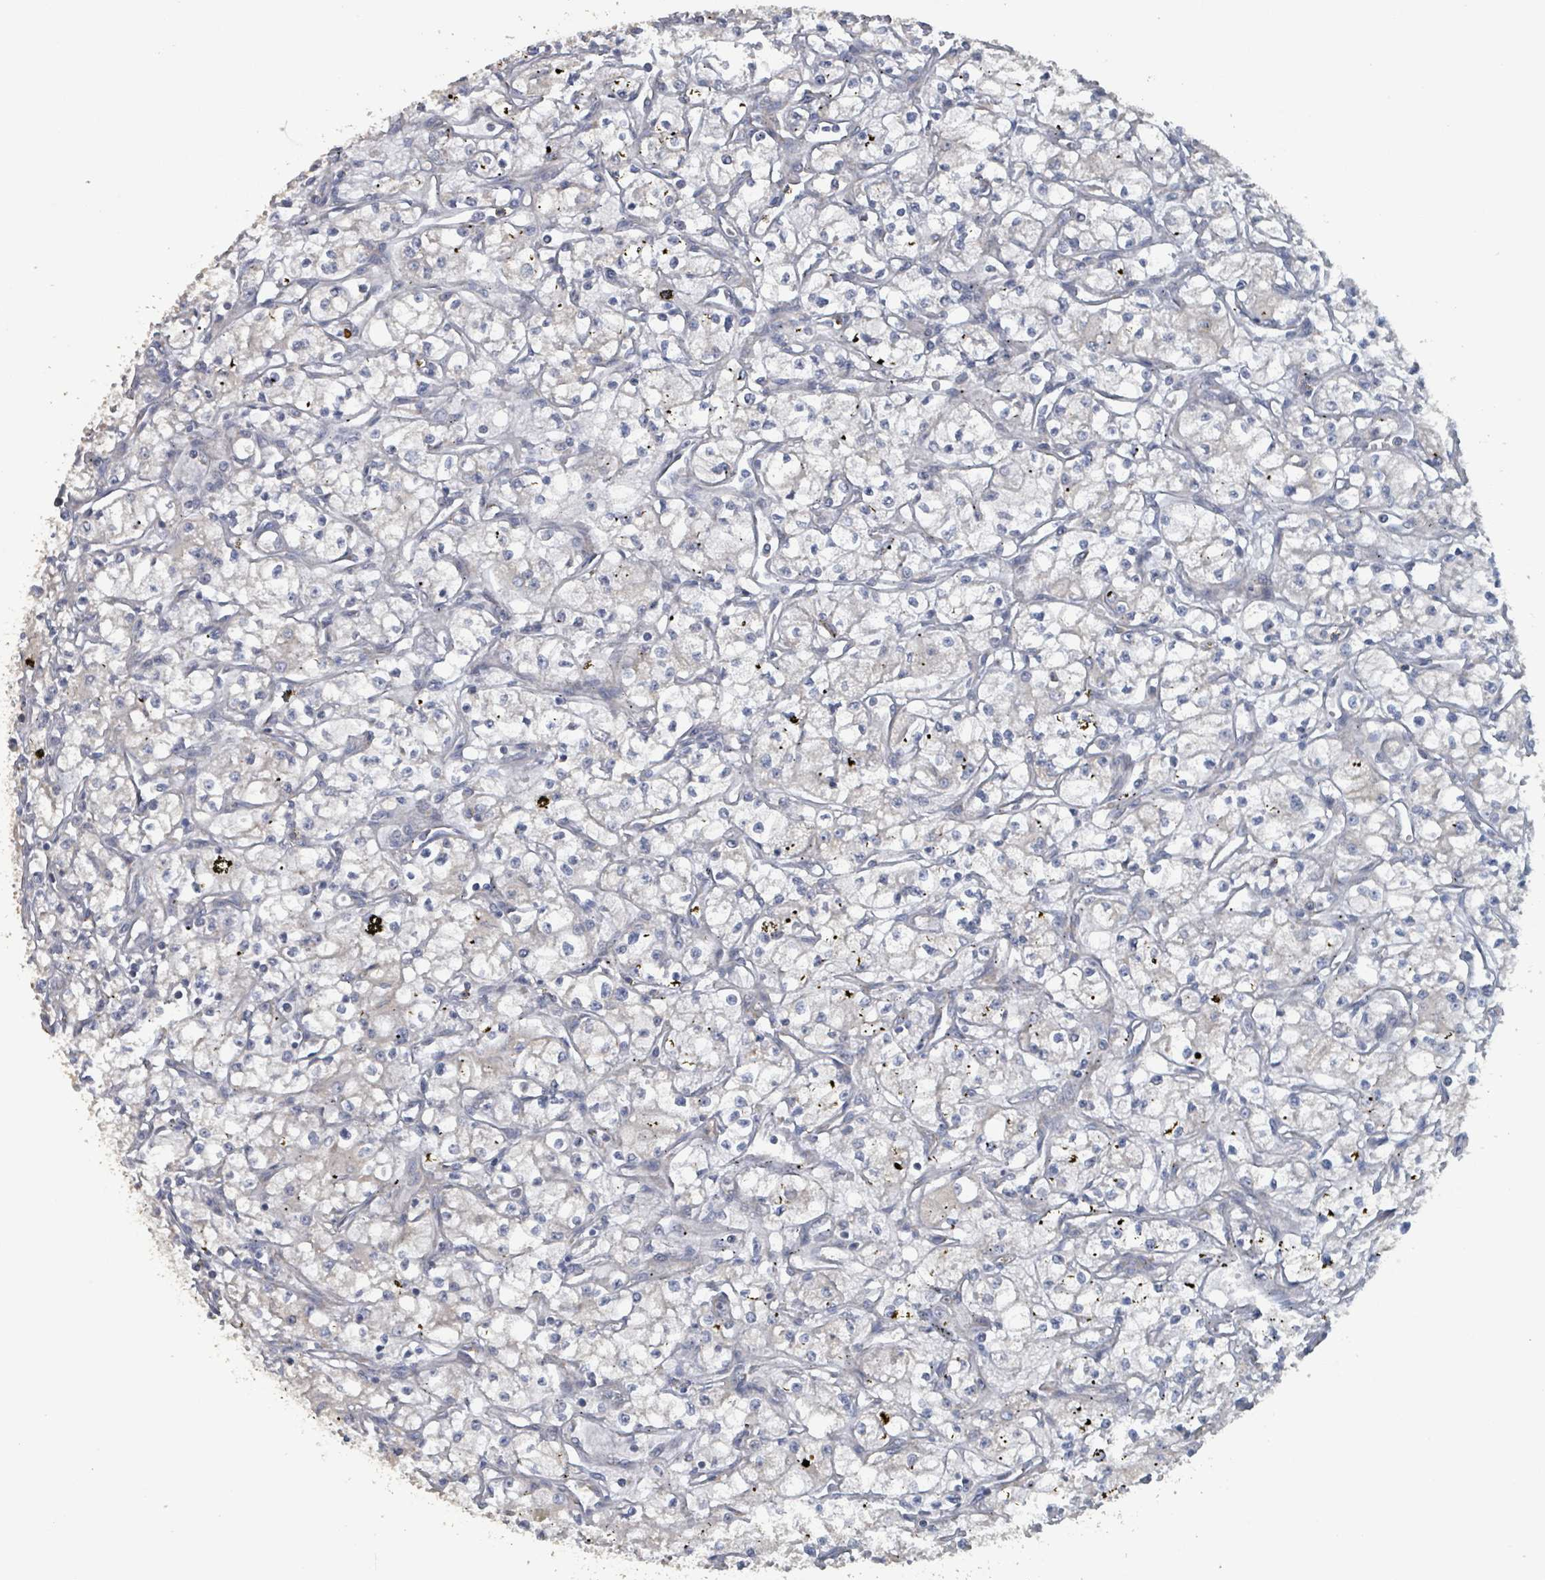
{"staining": {"intensity": "negative", "quantity": "none", "location": "none"}, "tissue": "renal cancer", "cell_type": "Tumor cells", "image_type": "cancer", "snomed": [{"axis": "morphology", "description": "Adenocarcinoma, NOS"}, {"axis": "topography", "description": "Kidney"}], "caption": "This is an IHC image of renal cancer (adenocarcinoma). There is no positivity in tumor cells.", "gene": "RPL32", "patient": {"sex": "male", "age": 59}}